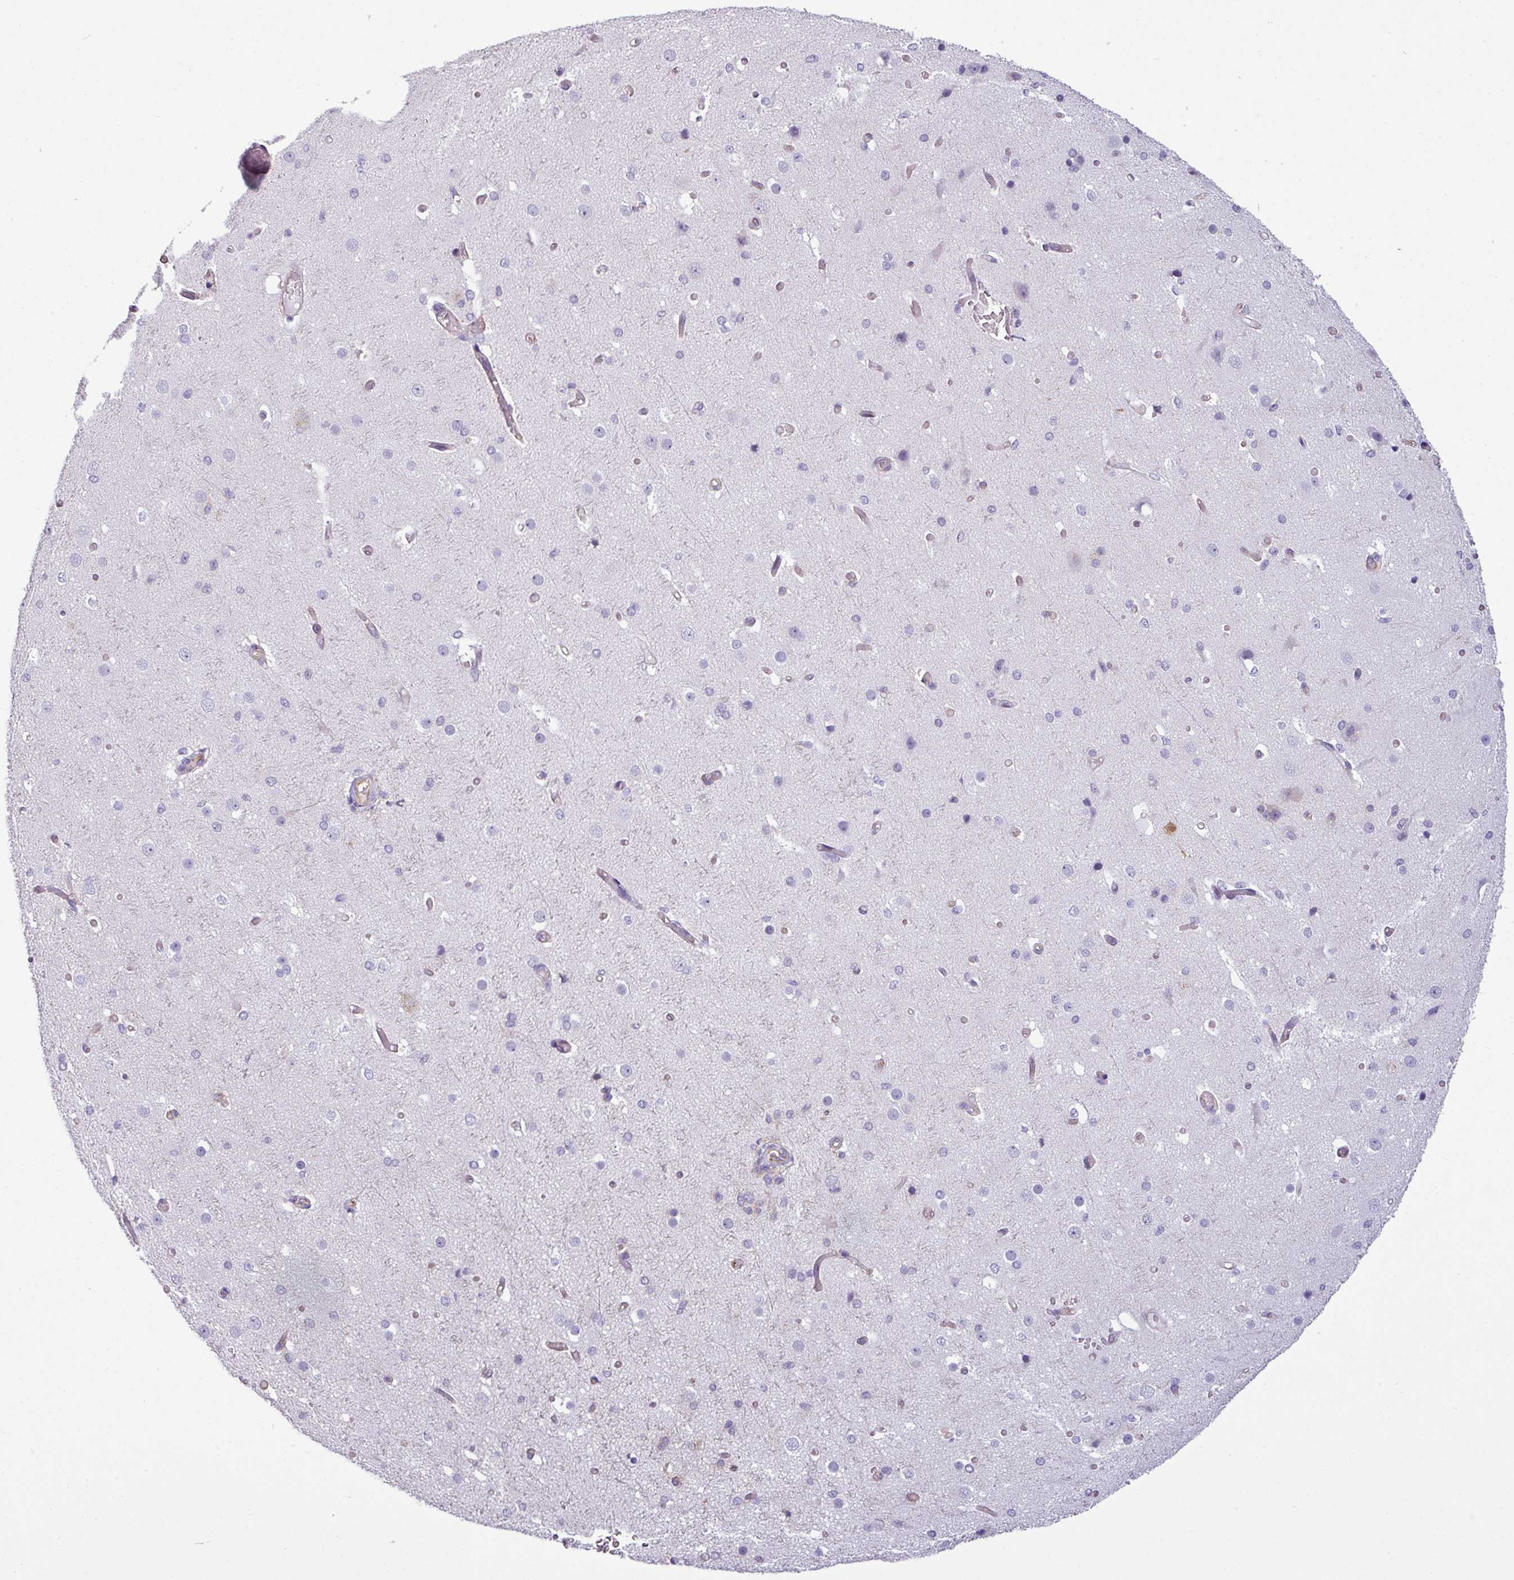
{"staining": {"intensity": "negative", "quantity": "none", "location": "none"}, "tissue": "cerebral cortex", "cell_type": "Endothelial cells", "image_type": "normal", "snomed": [{"axis": "morphology", "description": "Normal tissue, NOS"}, {"axis": "morphology", "description": "Inflammation, NOS"}, {"axis": "topography", "description": "Cerebral cortex"}], "caption": "IHC image of unremarkable cerebral cortex: human cerebral cortex stained with DAB exhibits no significant protein staining in endothelial cells. Brightfield microscopy of immunohistochemistry (IHC) stained with DAB (brown) and hematoxylin (blue), captured at high magnification.", "gene": "XNDC1N", "patient": {"sex": "male", "age": 6}}